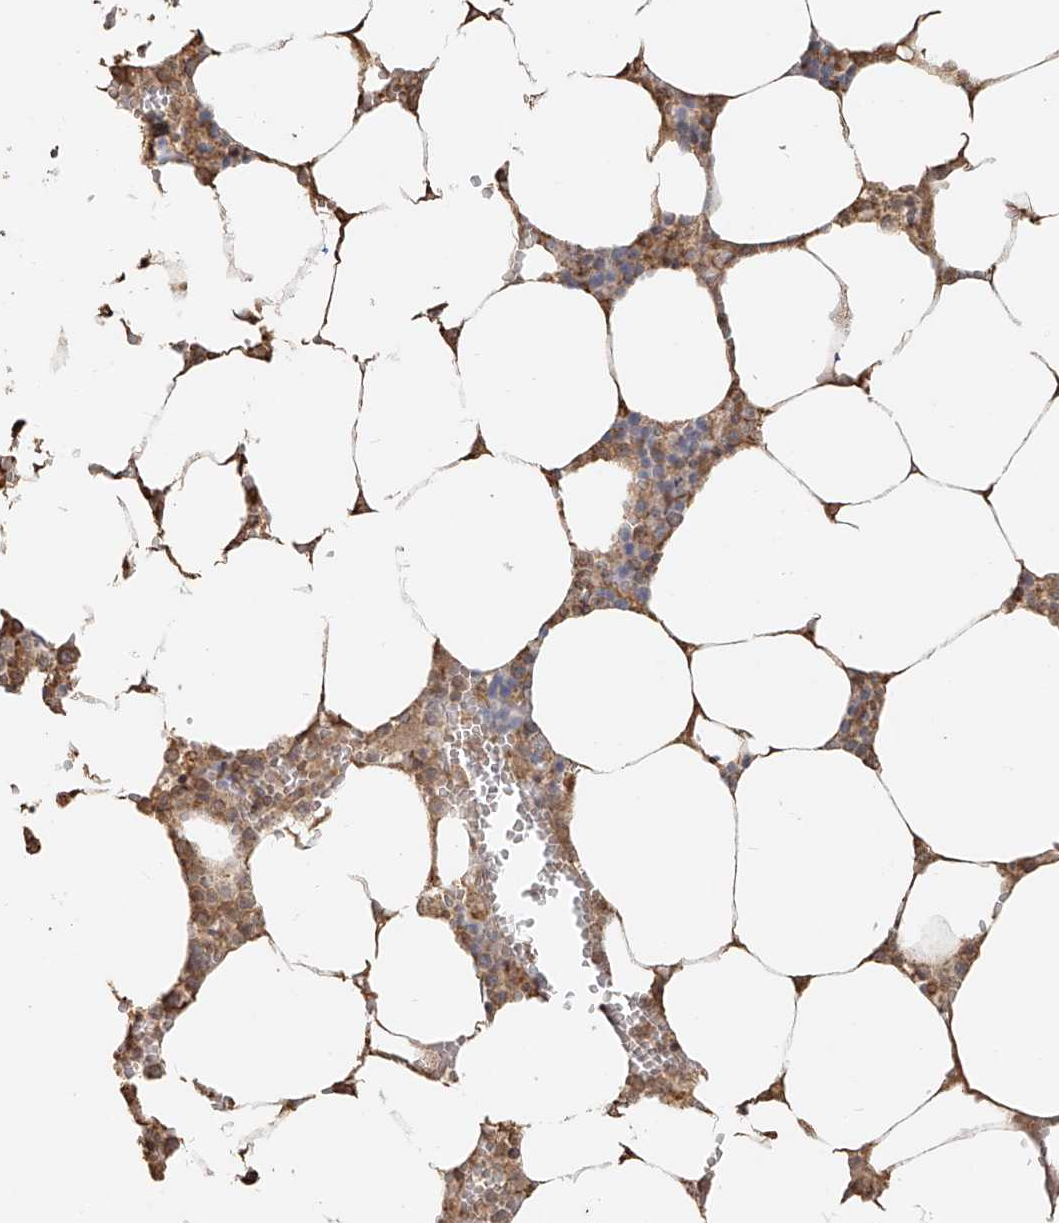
{"staining": {"intensity": "moderate", "quantity": "25%-75%", "location": "cytoplasmic/membranous"}, "tissue": "bone marrow", "cell_type": "Hematopoietic cells", "image_type": "normal", "snomed": [{"axis": "morphology", "description": "Normal tissue, NOS"}, {"axis": "topography", "description": "Bone marrow"}], "caption": "Protein expression analysis of normal bone marrow demonstrates moderate cytoplasmic/membranous staining in approximately 25%-75% of hematopoietic cells.", "gene": "NPHS1", "patient": {"sex": "male", "age": 70}}